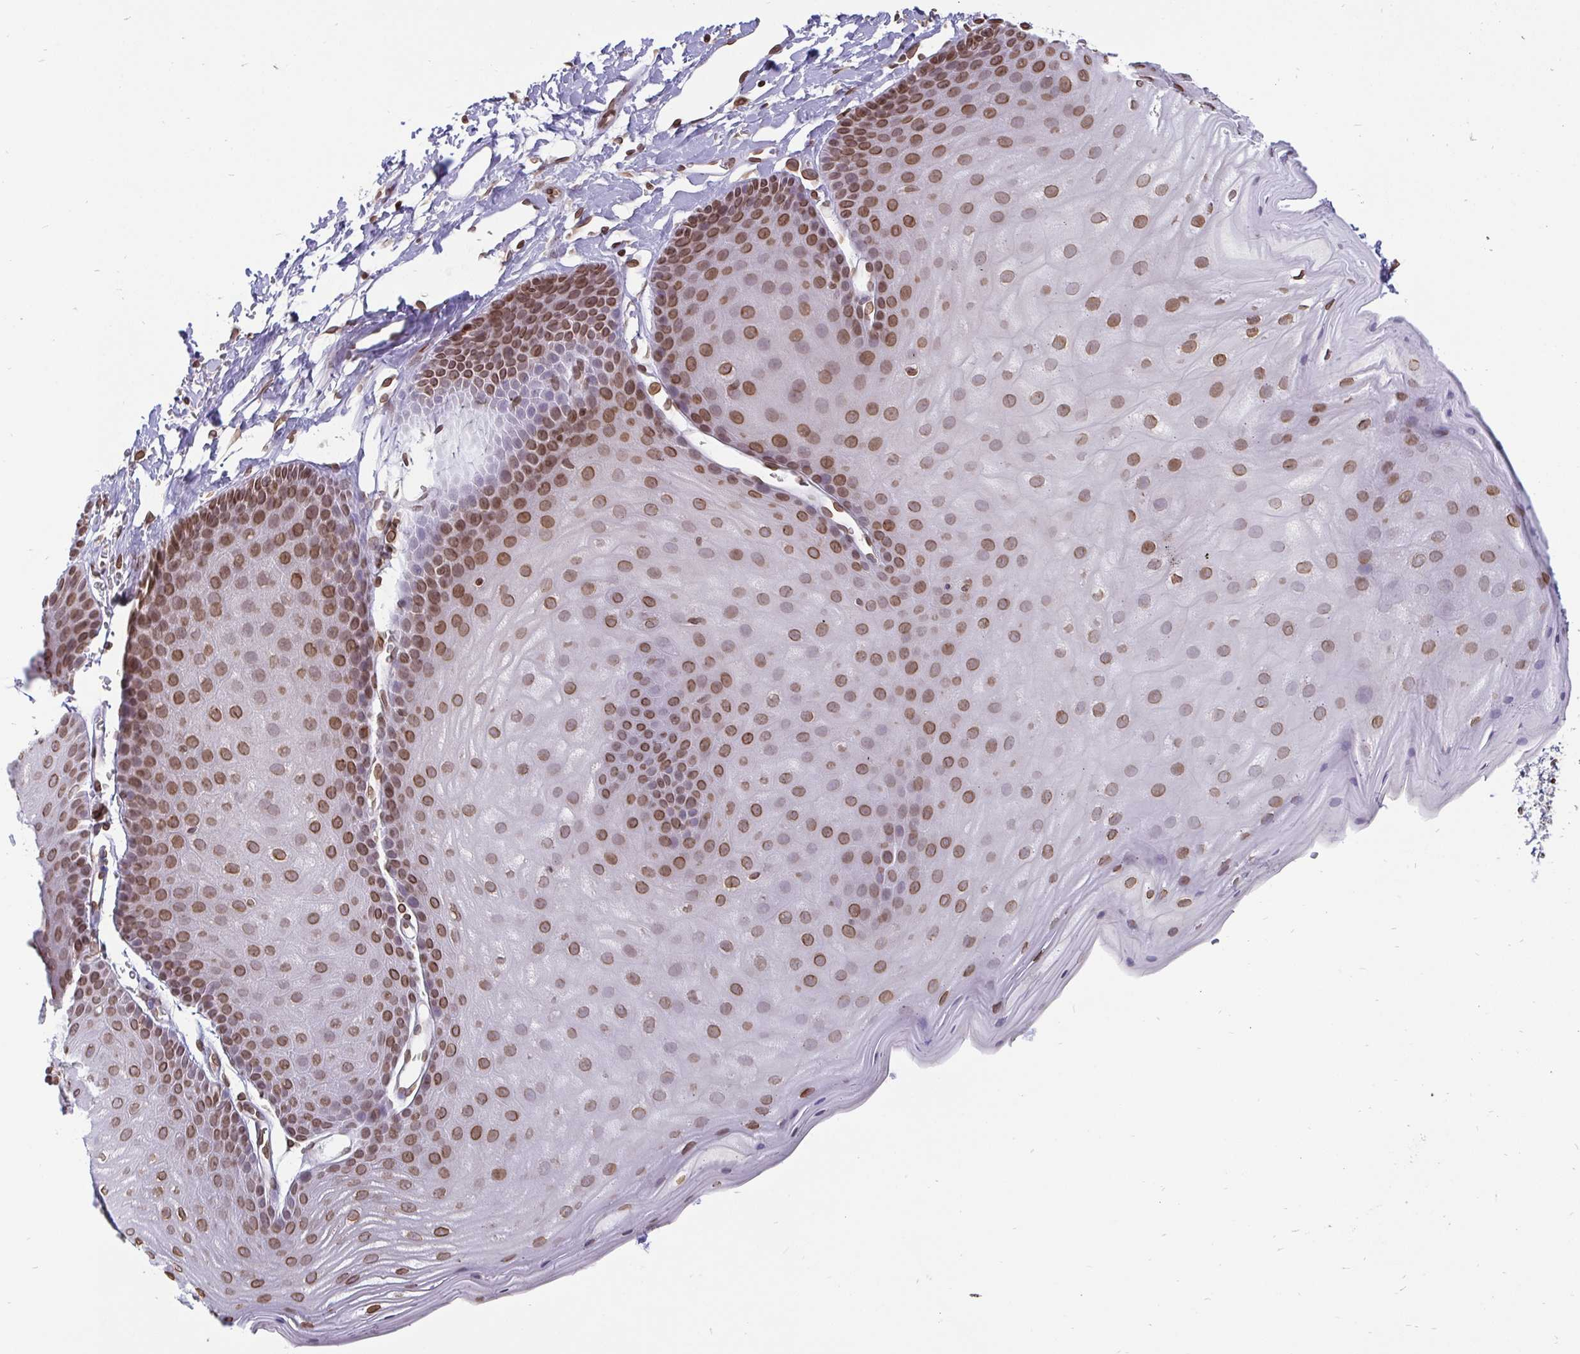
{"staining": {"intensity": "moderate", "quantity": ">75%", "location": "cytoplasmic/membranous,nuclear"}, "tissue": "skin", "cell_type": "Epidermal cells", "image_type": "normal", "snomed": [{"axis": "morphology", "description": "Normal tissue, NOS"}, {"axis": "topography", "description": "Anal"}], "caption": "Brown immunohistochemical staining in benign human skin exhibits moderate cytoplasmic/membranous,nuclear expression in about >75% of epidermal cells.", "gene": "EMD", "patient": {"sex": "male", "age": 53}}